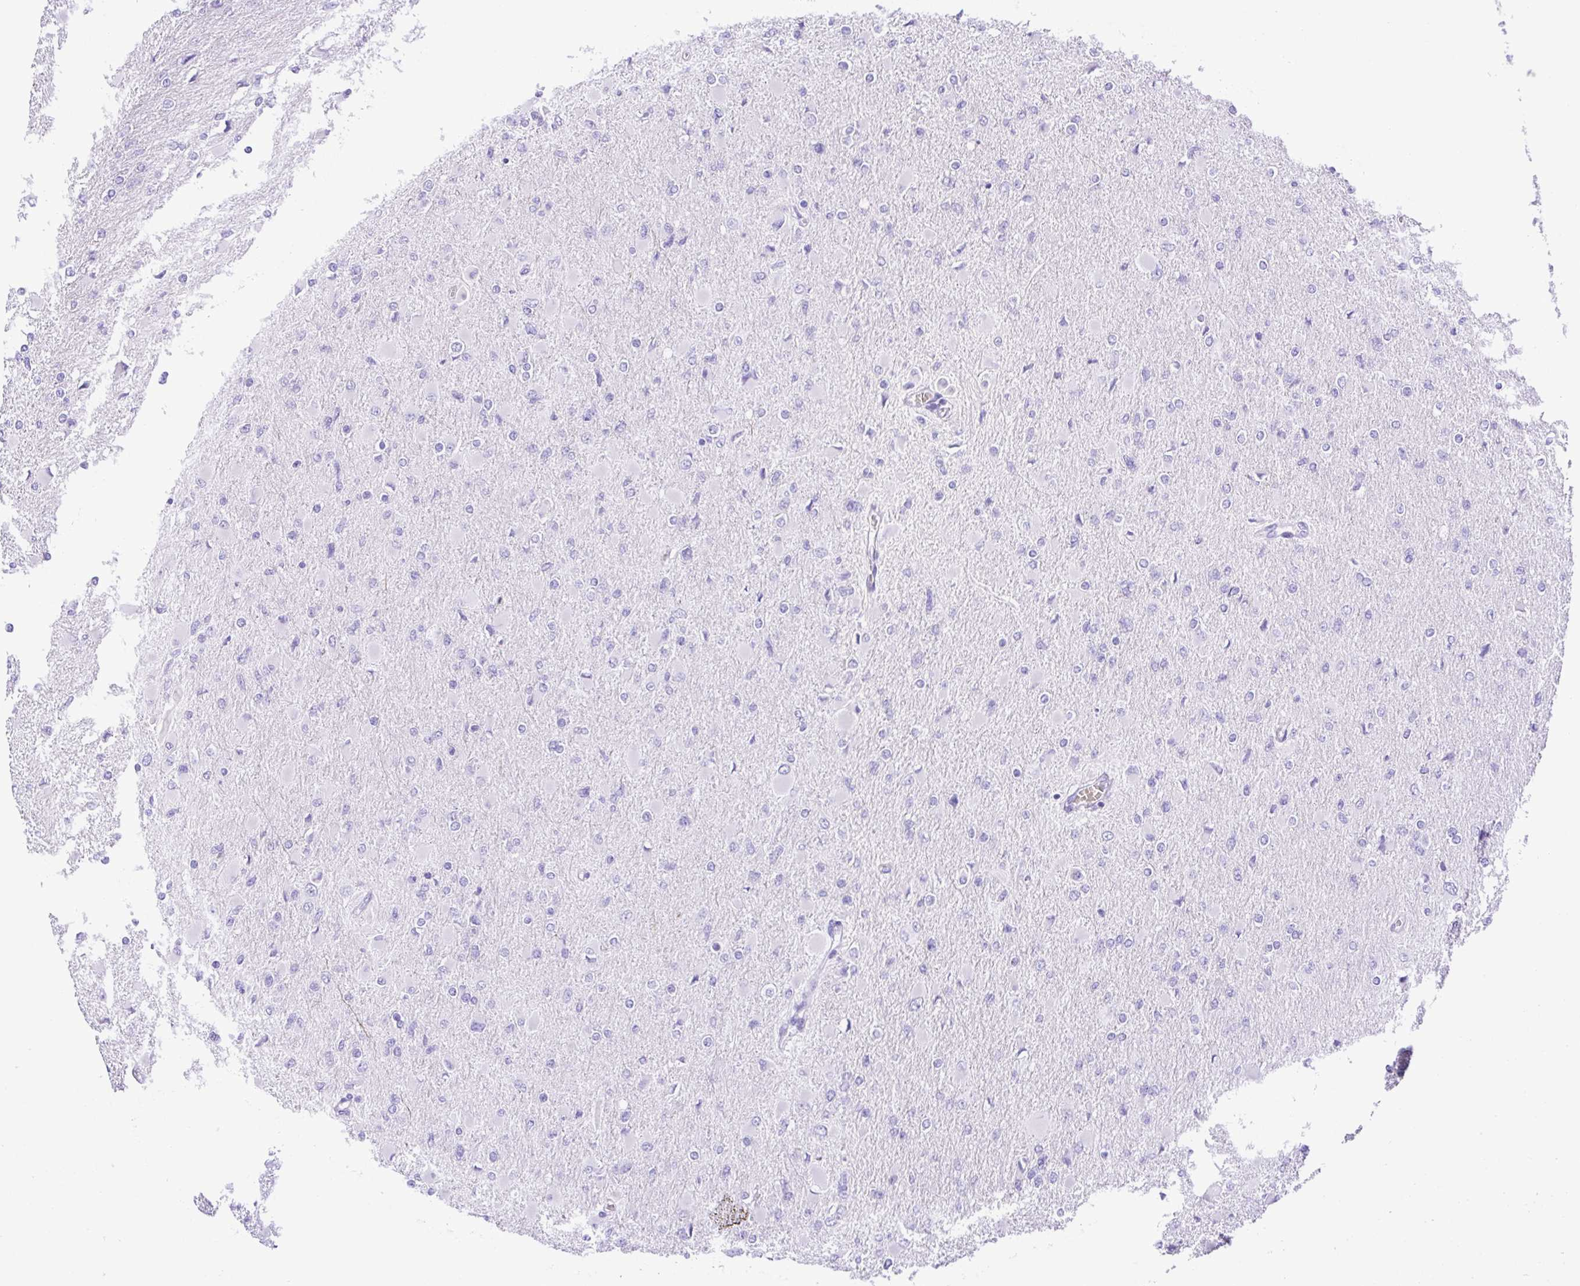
{"staining": {"intensity": "negative", "quantity": "none", "location": "none"}, "tissue": "glioma", "cell_type": "Tumor cells", "image_type": "cancer", "snomed": [{"axis": "morphology", "description": "Glioma, malignant, High grade"}, {"axis": "topography", "description": "Cerebral cortex"}], "caption": "Immunohistochemistry (IHC) micrograph of neoplastic tissue: human malignant glioma (high-grade) stained with DAB (3,3'-diaminobenzidine) demonstrates no significant protein expression in tumor cells.", "gene": "CD72", "patient": {"sex": "female", "age": 36}}